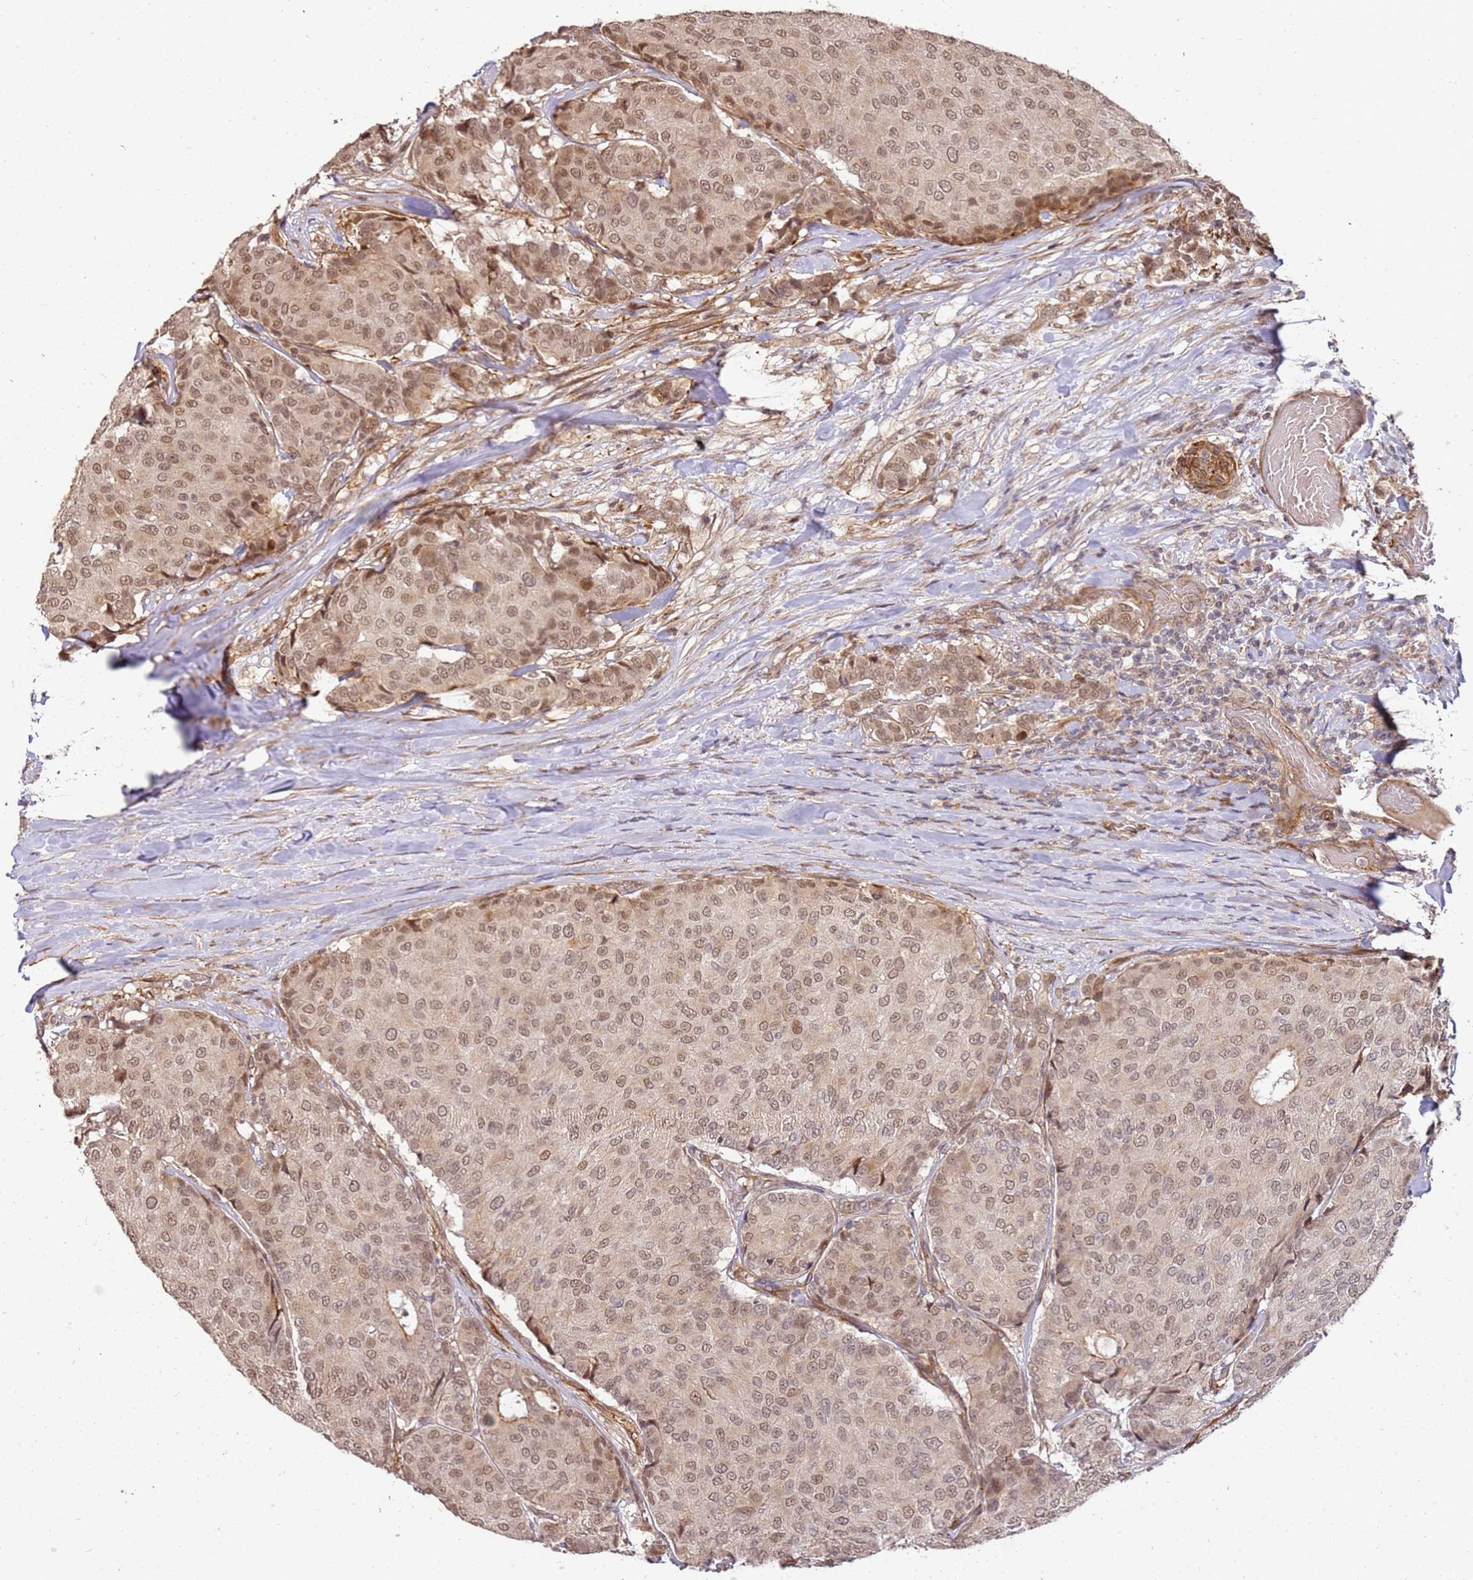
{"staining": {"intensity": "moderate", "quantity": ">75%", "location": "cytoplasmic/membranous,nuclear"}, "tissue": "breast cancer", "cell_type": "Tumor cells", "image_type": "cancer", "snomed": [{"axis": "morphology", "description": "Duct carcinoma"}, {"axis": "topography", "description": "Breast"}], "caption": "This is an image of immunohistochemistry (IHC) staining of breast cancer (invasive ductal carcinoma), which shows moderate expression in the cytoplasmic/membranous and nuclear of tumor cells.", "gene": "ST18", "patient": {"sex": "female", "age": 75}}